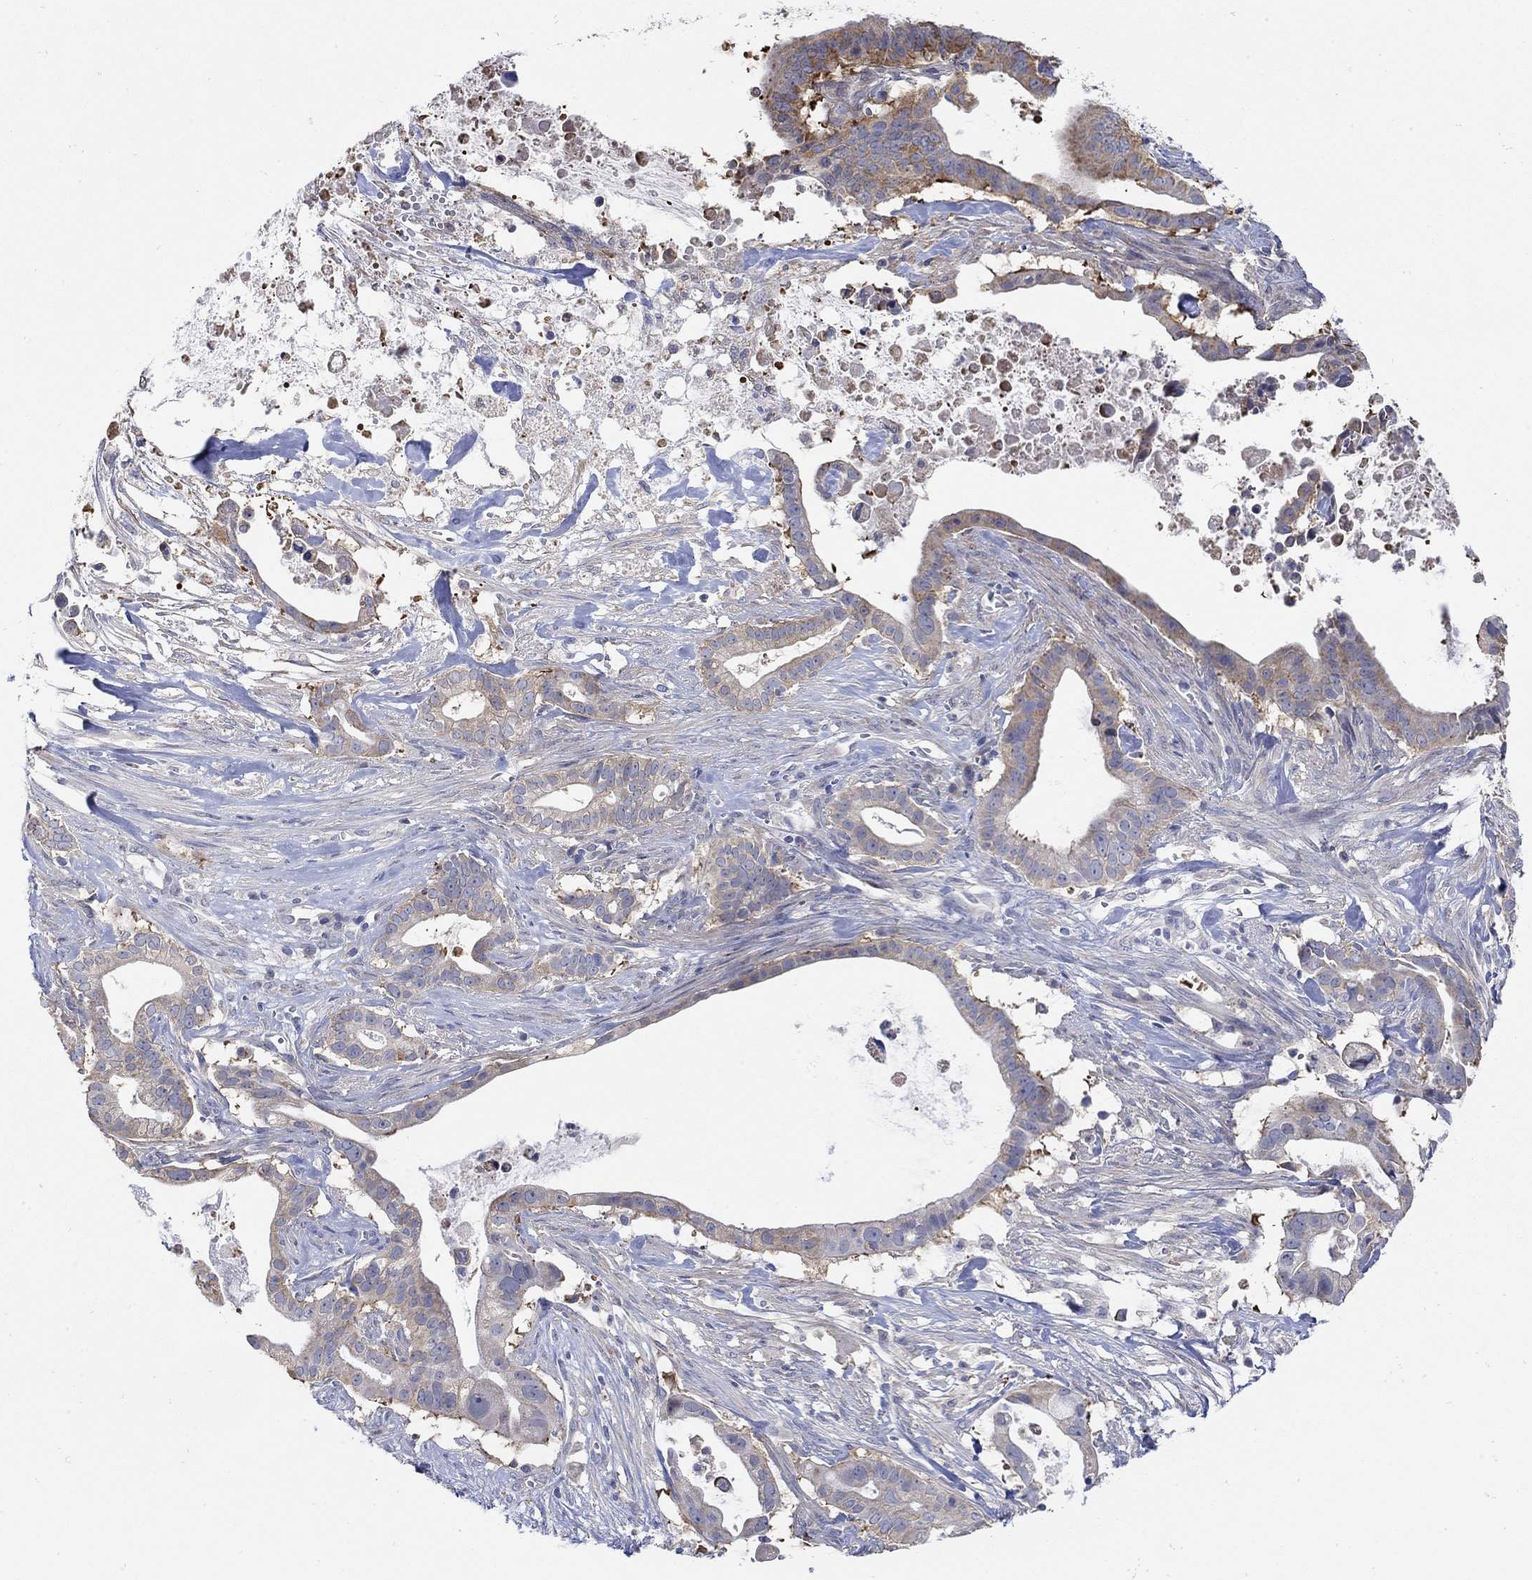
{"staining": {"intensity": "moderate", "quantity": "<25%", "location": "cytoplasmic/membranous"}, "tissue": "pancreatic cancer", "cell_type": "Tumor cells", "image_type": "cancer", "snomed": [{"axis": "morphology", "description": "Adenocarcinoma, NOS"}, {"axis": "topography", "description": "Pancreas"}], "caption": "Tumor cells display low levels of moderate cytoplasmic/membranous expression in approximately <25% of cells in human pancreatic cancer (adenocarcinoma).", "gene": "TEKT3", "patient": {"sex": "male", "age": 61}}